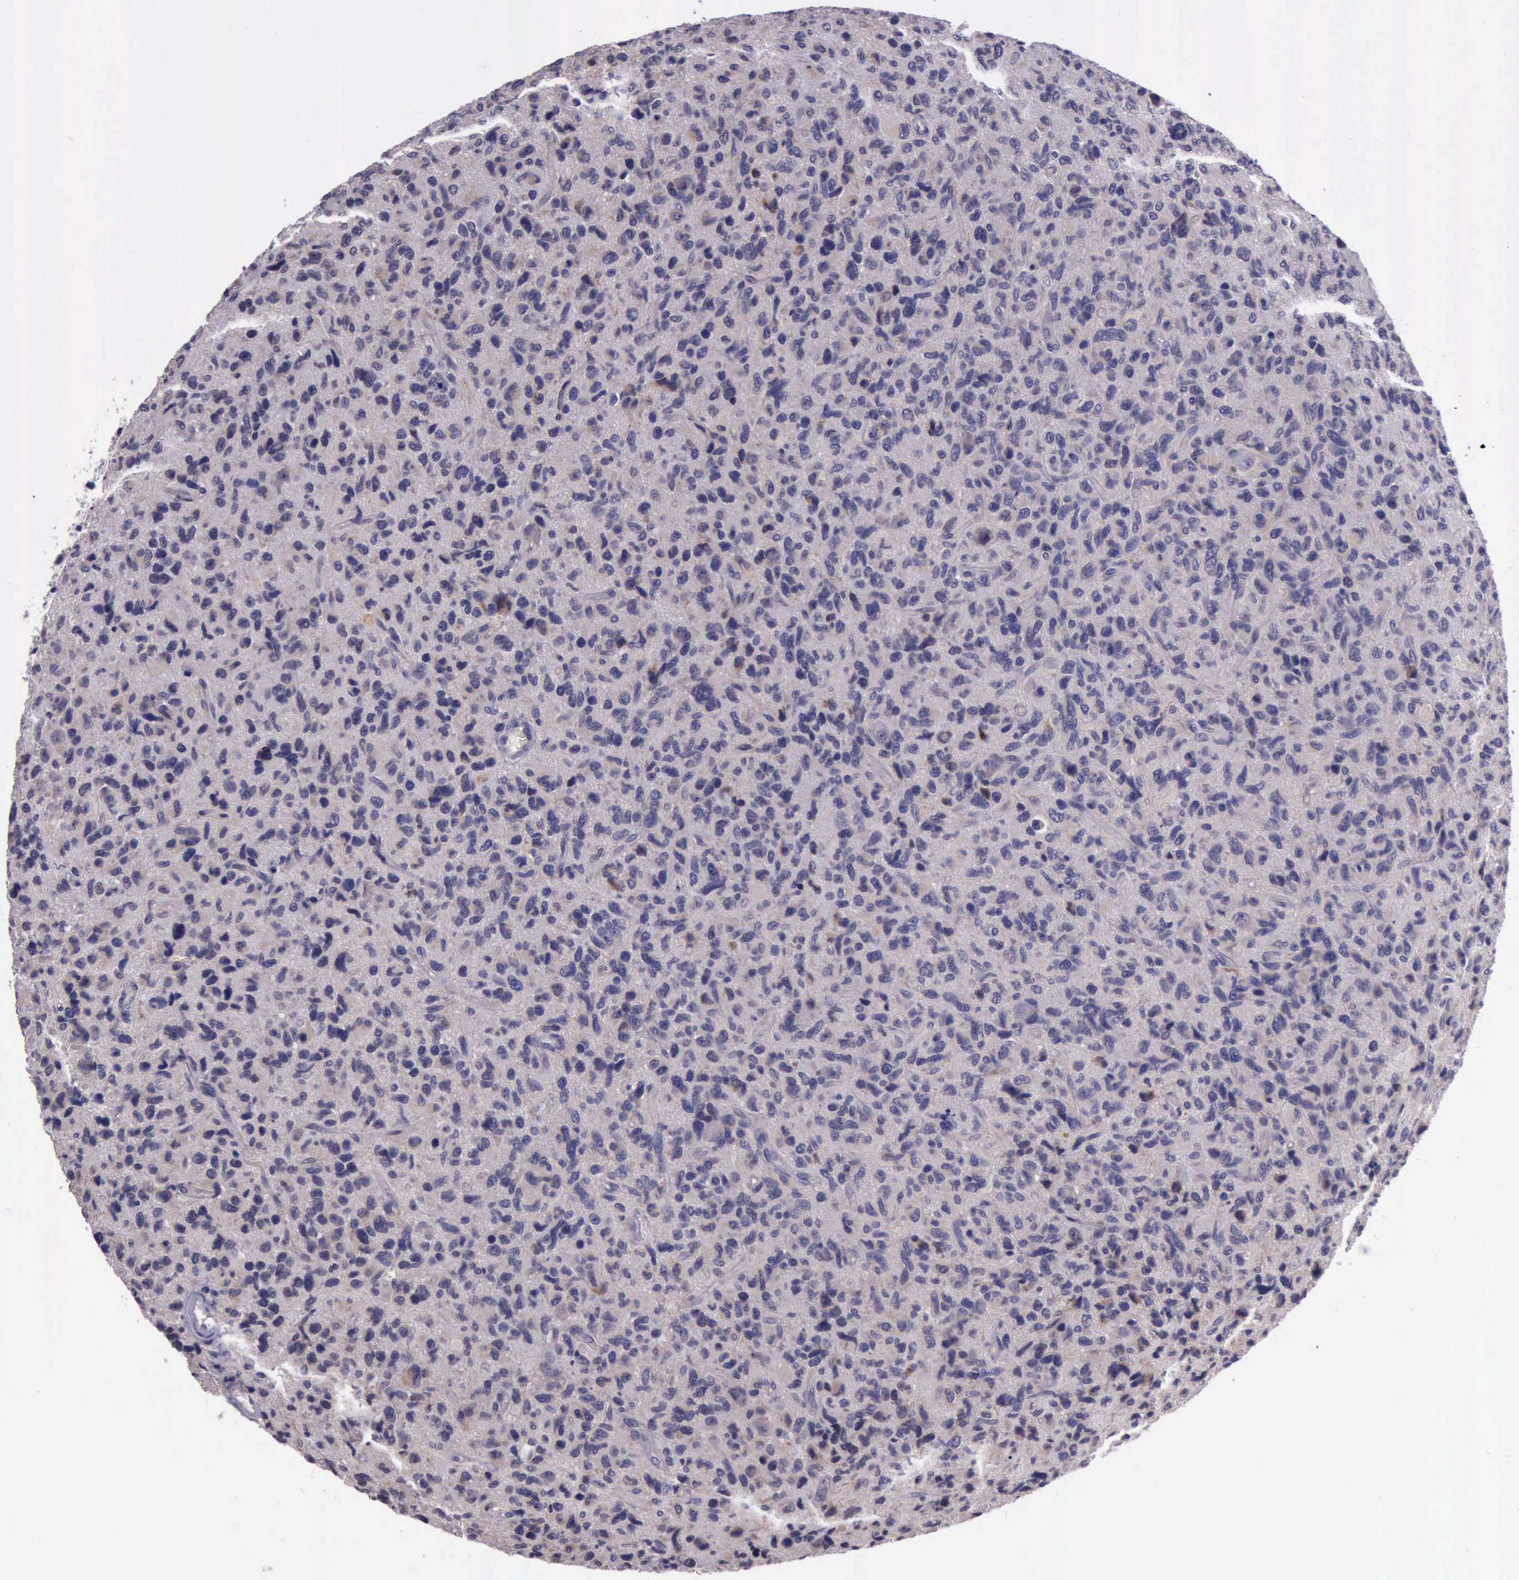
{"staining": {"intensity": "weak", "quantity": ">75%", "location": "cytoplasmic/membranous"}, "tissue": "glioma", "cell_type": "Tumor cells", "image_type": "cancer", "snomed": [{"axis": "morphology", "description": "Glioma, malignant, High grade"}, {"axis": "topography", "description": "Brain"}], "caption": "This photomicrograph demonstrates IHC staining of glioma, with low weak cytoplasmic/membranous staining in approximately >75% of tumor cells.", "gene": "PLEK2", "patient": {"sex": "female", "age": 60}}